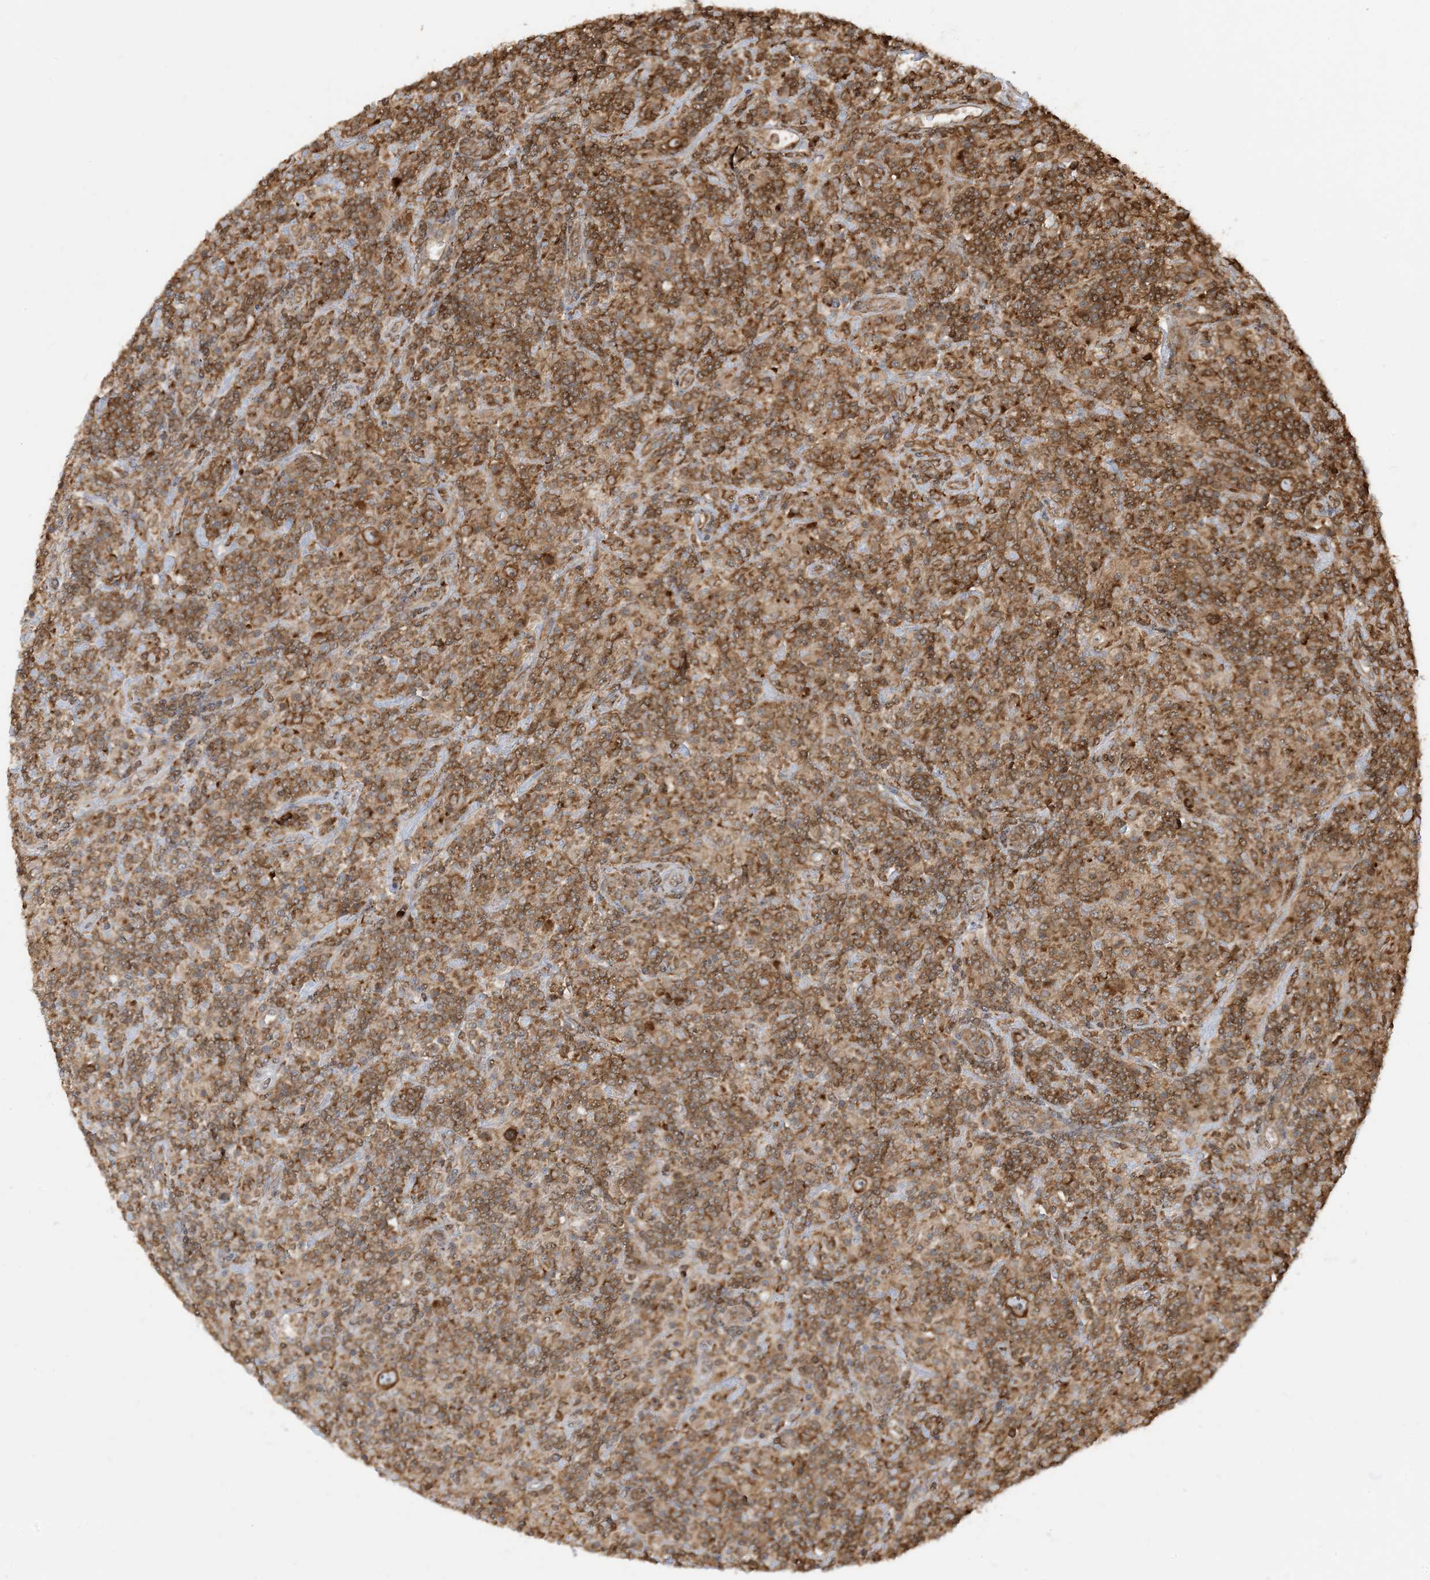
{"staining": {"intensity": "strong", "quantity": ">75%", "location": "cytoplasmic/membranous"}, "tissue": "lymphoma", "cell_type": "Tumor cells", "image_type": "cancer", "snomed": [{"axis": "morphology", "description": "Hodgkin's disease, NOS"}, {"axis": "topography", "description": "Lymph node"}], "caption": "A brown stain labels strong cytoplasmic/membranous positivity of a protein in lymphoma tumor cells. Using DAB (3,3'-diaminobenzidine) (brown) and hematoxylin (blue) stains, captured at high magnification using brightfield microscopy.", "gene": "SRP72", "patient": {"sex": "male", "age": 70}}